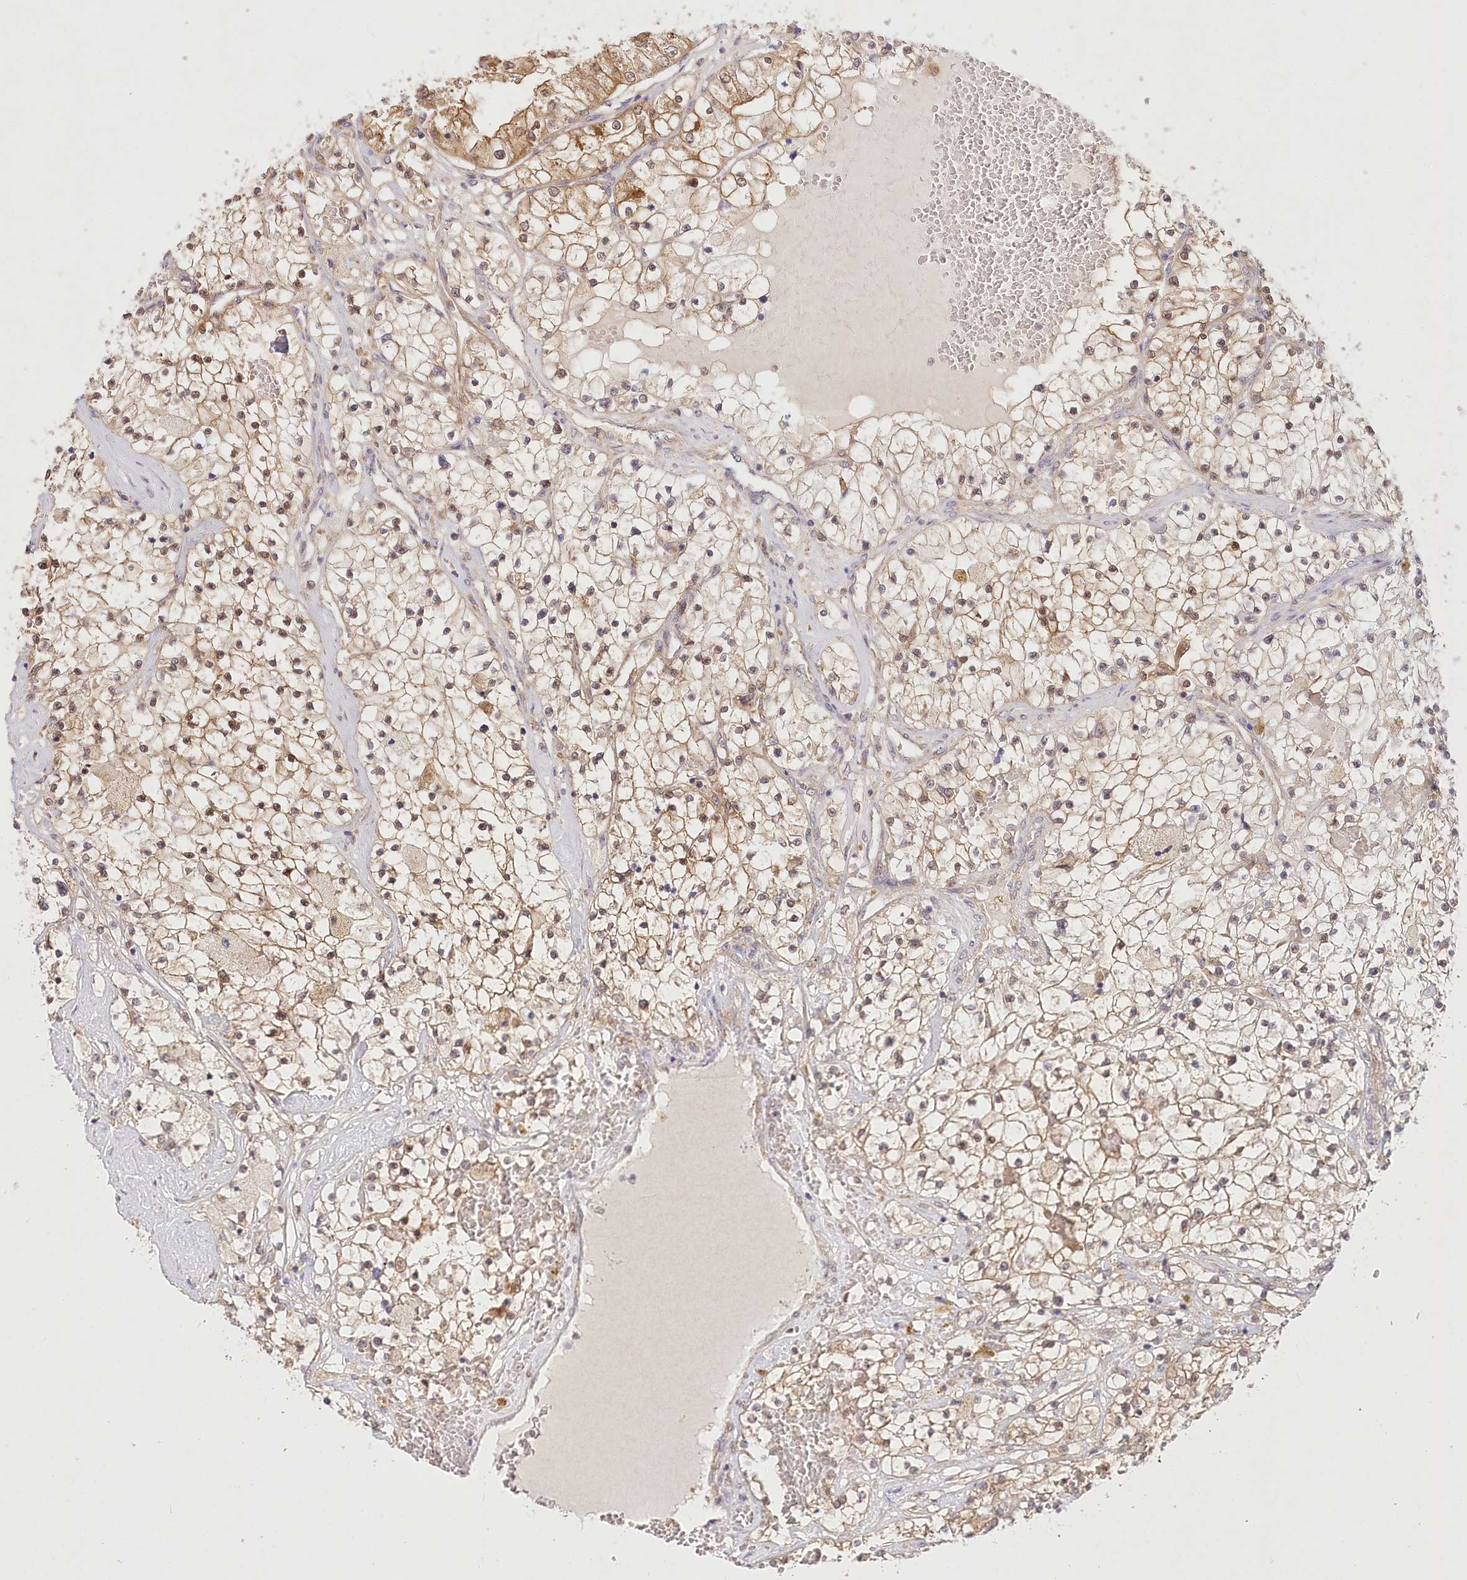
{"staining": {"intensity": "weak", "quantity": ">75%", "location": "cytoplasmic/membranous"}, "tissue": "renal cancer", "cell_type": "Tumor cells", "image_type": "cancer", "snomed": [{"axis": "morphology", "description": "Normal tissue, NOS"}, {"axis": "morphology", "description": "Adenocarcinoma, NOS"}, {"axis": "topography", "description": "Kidney"}], "caption": "Protein expression analysis of human adenocarcinoma (renal) reveals weak cytoplasmic/membranous positivity in approximately >75% of tumor cells. (IHC, brightfield microscopy, high magnification).", "gene": "INPP4B", "patient": {"sex": "male", "age": 68}}